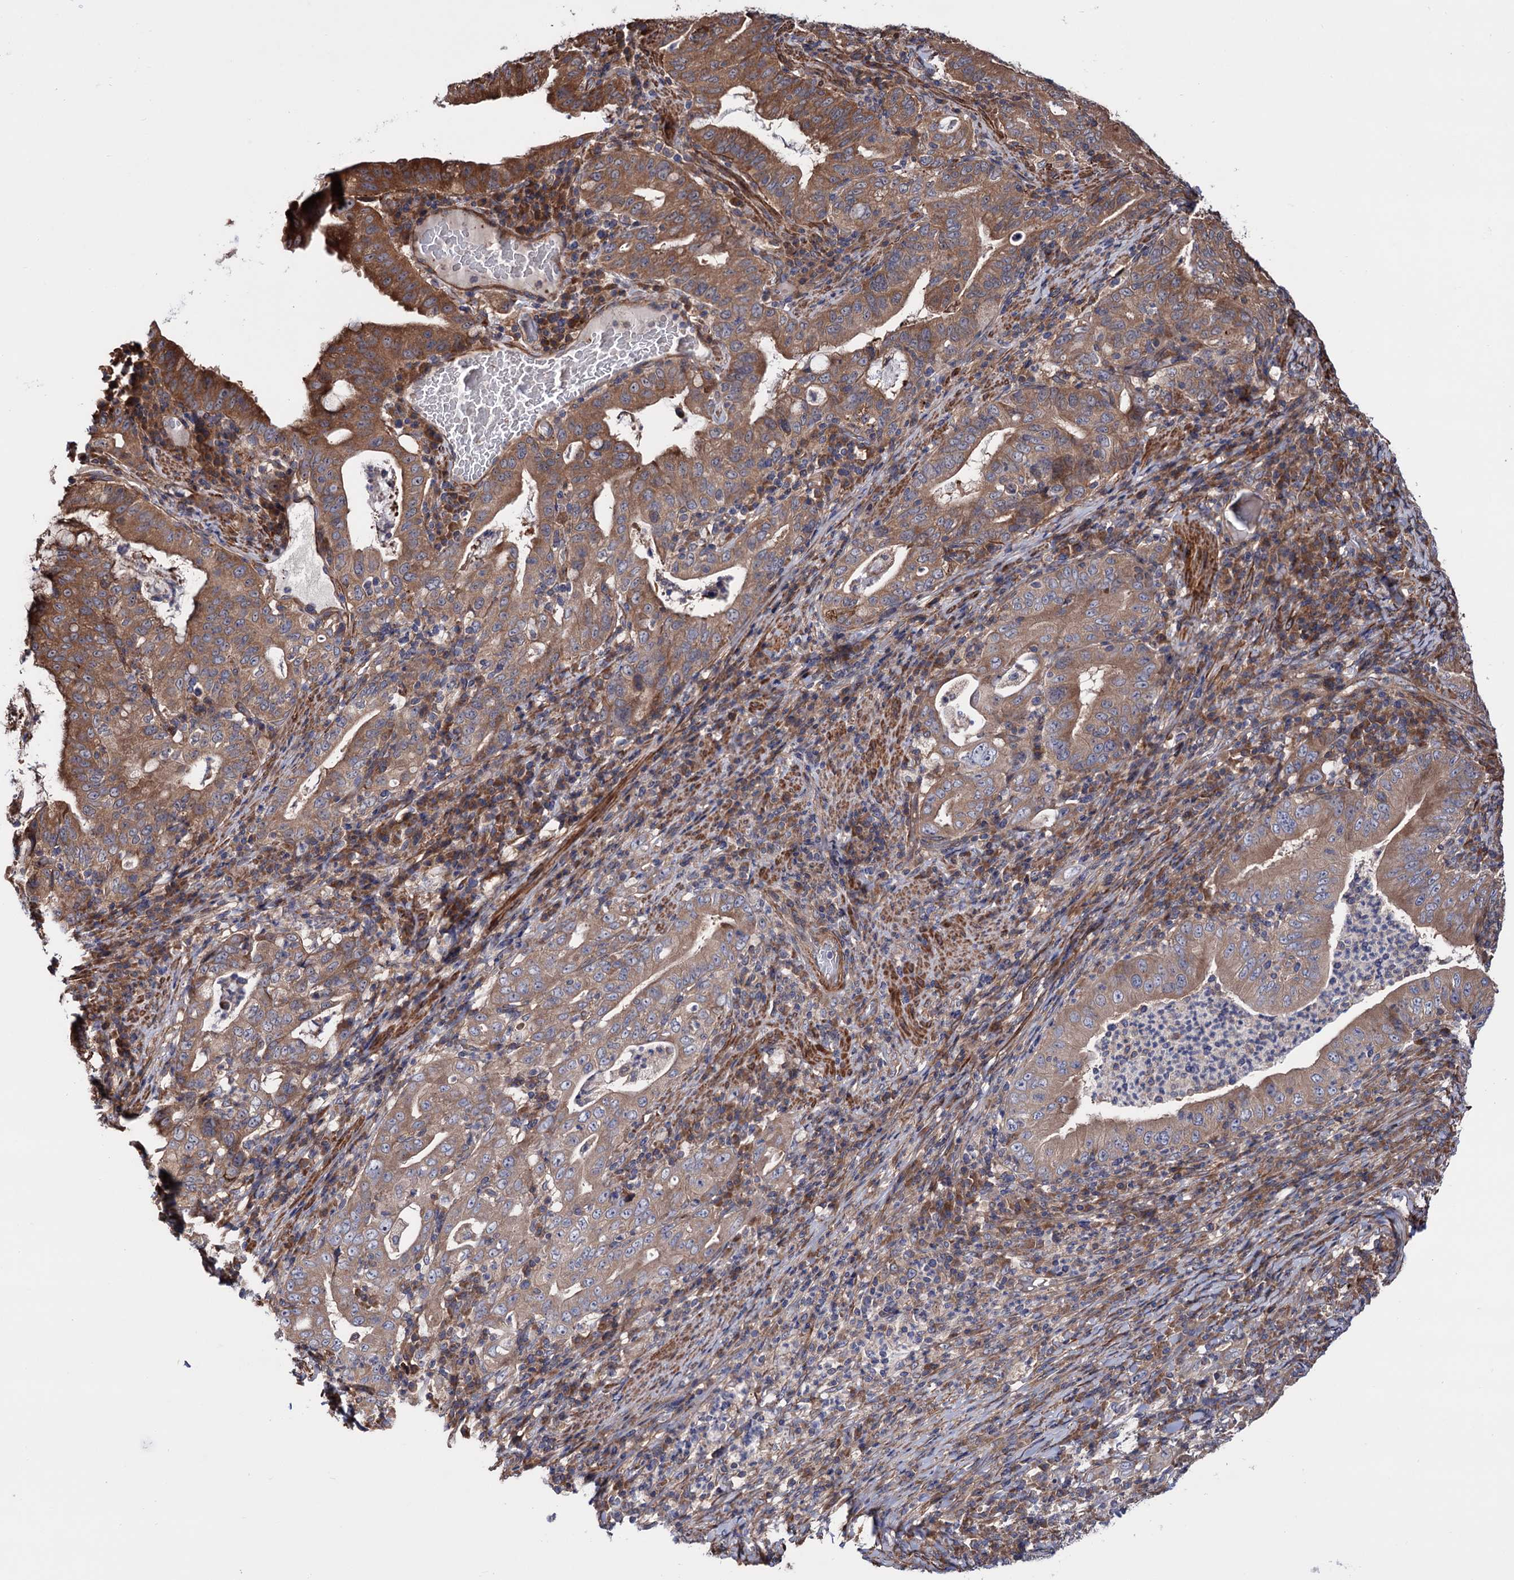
{"staining": {"intensity": "moderate", "quantity": "25%-75%", "location": "cytoplasmic/membranous"}, "tissue": "stomach cancer", "cell_type": "Tumor cells", "image_type": "cancer", "snomed": [{"axis": "morphology", "description": "Normal tissue, NOS"}, {"axis": "morphology", "description": "Adenocarcinoma, NOS"}, {"axis": "topography", "description": "Esophagus"}, {"axis": "topography", "description": "Stomach, upper"}, {"axis": "topography", "description": "Peripheral nerve tissue"}], "caption": "DAB immunohistochemical staining of human stomach adenocarcinoma displays moderate cytoplasmic/membranous protein staining in approximately 25%-75% of tumor cells.", "gene": "FERMT2", "patient": {"sex": "male", "age": 62}}